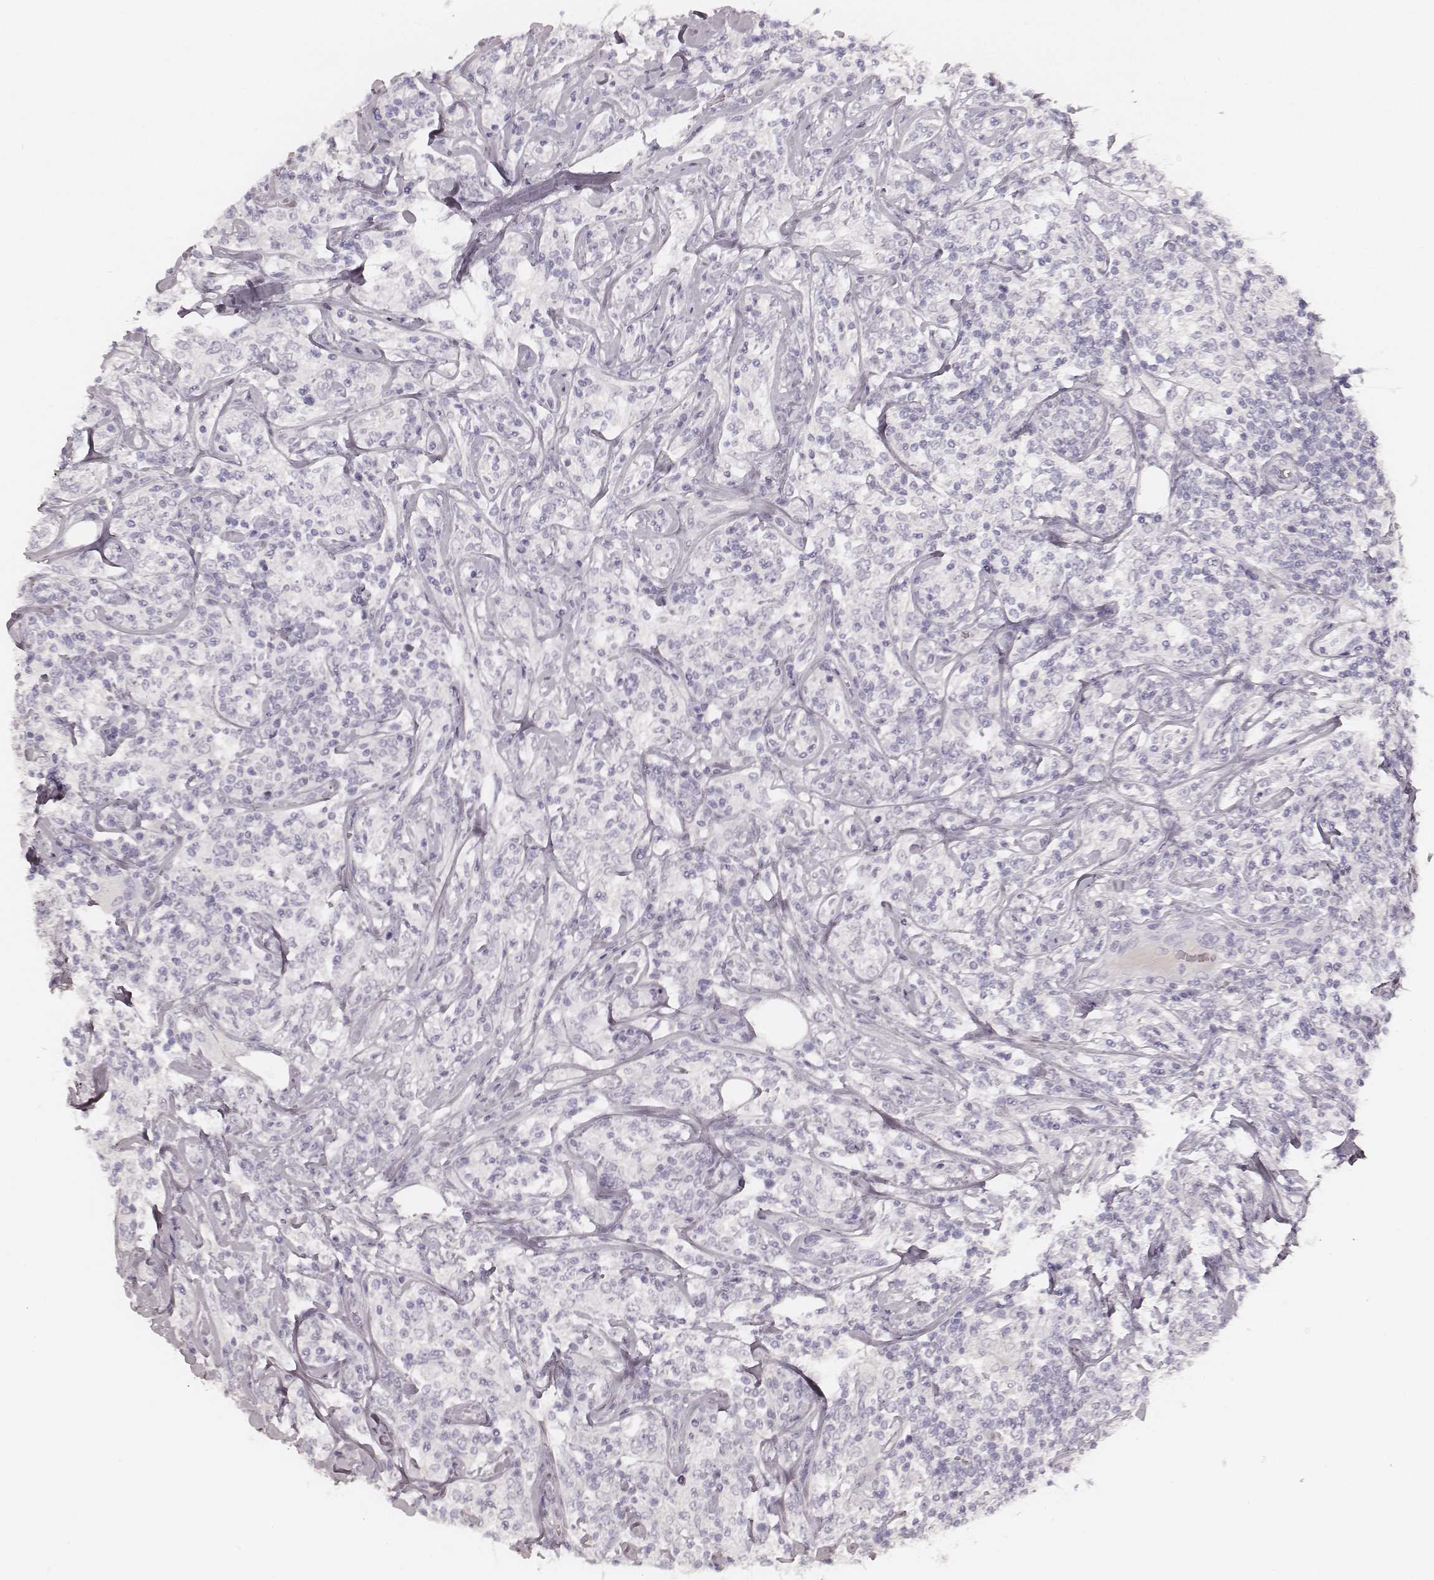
{"staining": {"intensity": "negative", "quantity": "none", "location": "none"}, "tissue": "lymphoma", "cell_type": "Tumor cells", "image_type": "cancer", "snomed": [{"axis": "morphology", "description": "Malignant lymphoma, non-Hodgkin's type, High grade"}, {"axis": "topography", "description": "Lymph node"}], "caption": "Immunohistochemistry (IHC) of human high-grade malignant lymphoma, non-Hodgkin's type shows no staining in tumor cells.", "gene": "KRT26", "patient": {"sex": "female", "age": 84}}